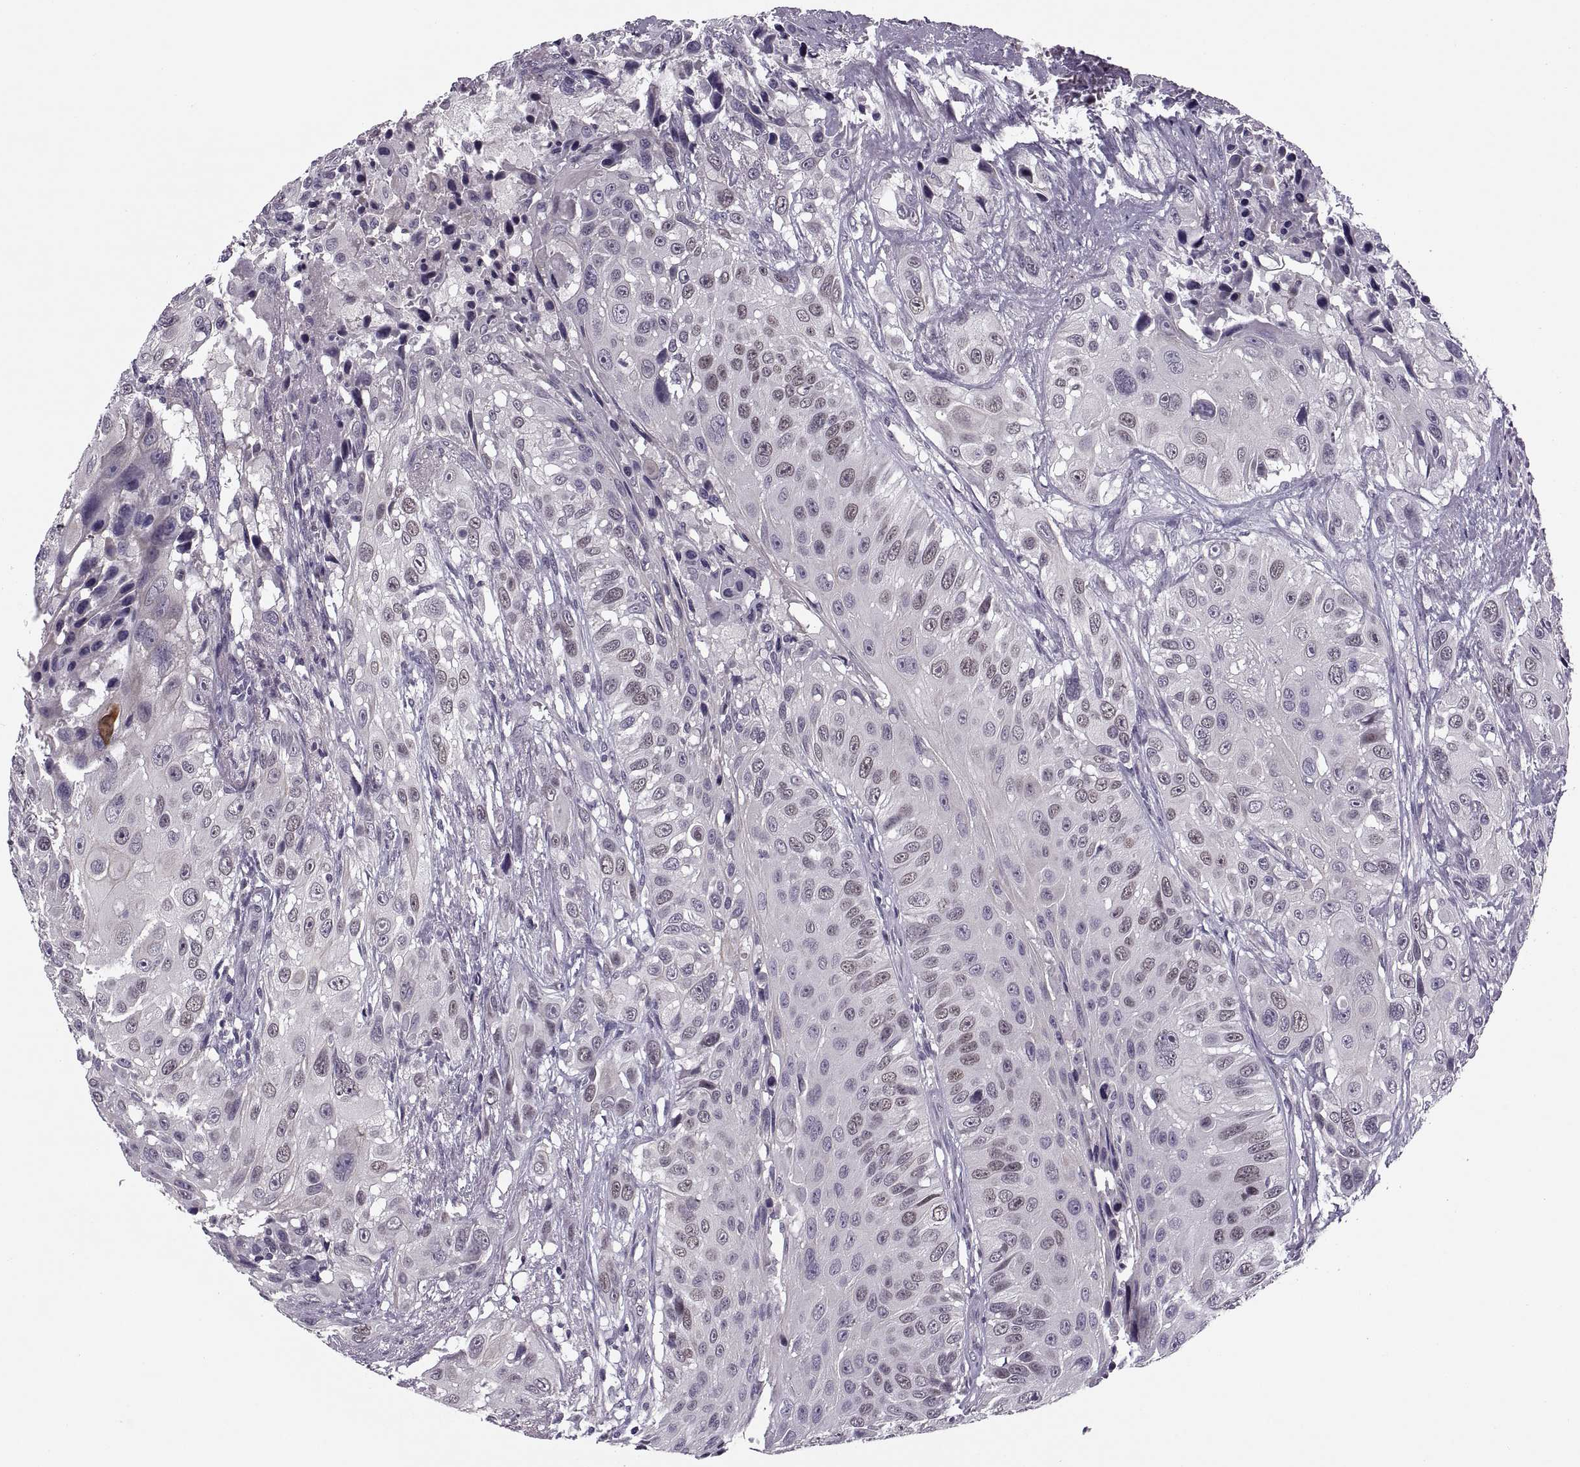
{"staining": {"intensity": "weak", "quantity": "<25%", "location": "nuclear"}, "tissue": "urothelial cancer", "cell_type": "Tumor cells", "image_type": "cancer", "snomed": [{"axis": "morphology", "description": "Urothelial carcinoma, NOS"}, {"axis": "topography", "description": "Urinary bladder"}], "caption": "Tumor cells are negative for brown protein staining in transitional cell carcinoma.", "gene": "CACNA1F", "patient": {"sex": "male", "age": 55}}